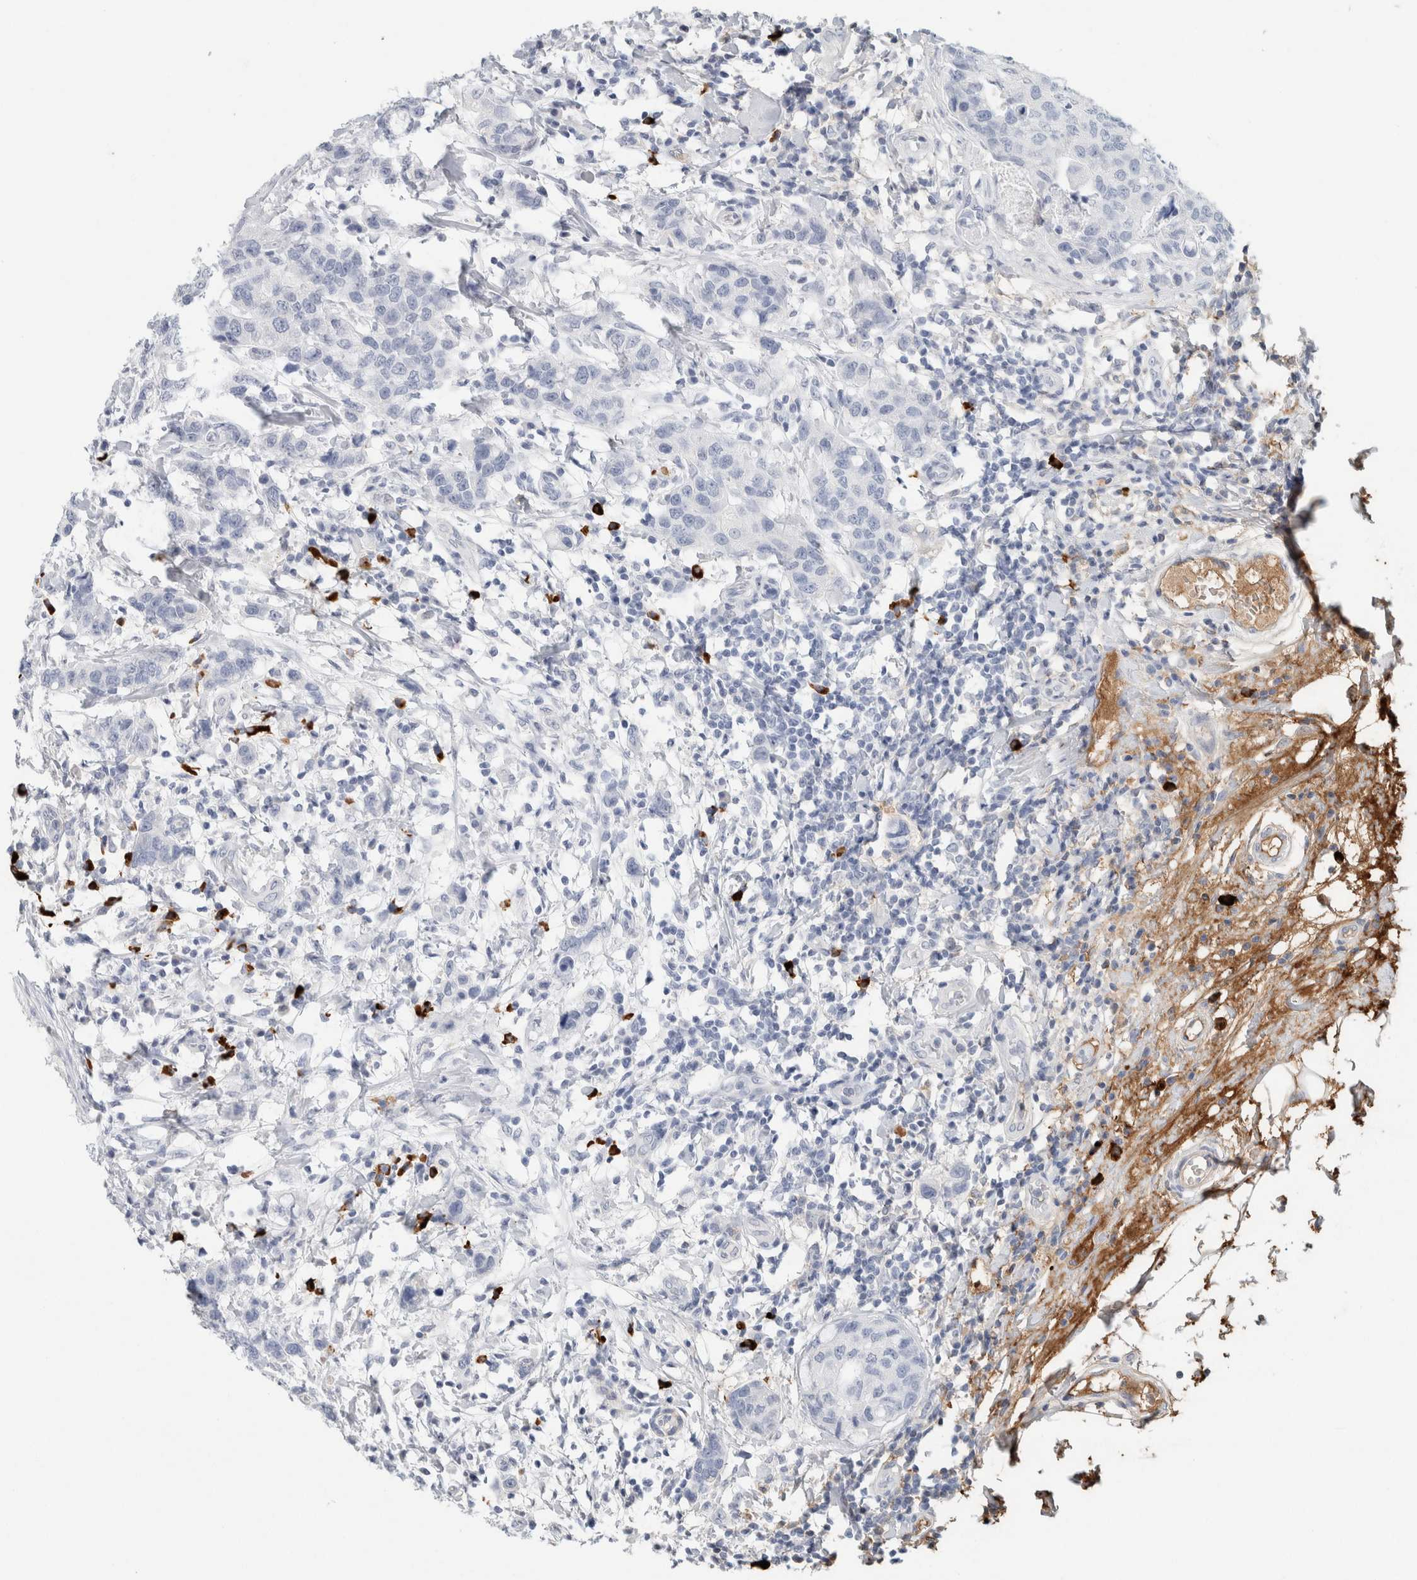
{"staining": {"intensity": "negative", "quantity": "none", "location": "none"}, "tissue": "breast cancer", "cell_type": "Tumor cells", "image_type": "cancer", "snomed": [{"axis": "morphology", "description": "Duct carcinoma"}, {"axis": "topography", "description": "Breast"}], "caption": "The histopathology image exhibits no significant expression in tumor cells of breast cancer. (Immunohistochemistry, brightfield microscopy, high magnification).", "gene": "IL6", "patient": {"sex": "female", "age": 27}}